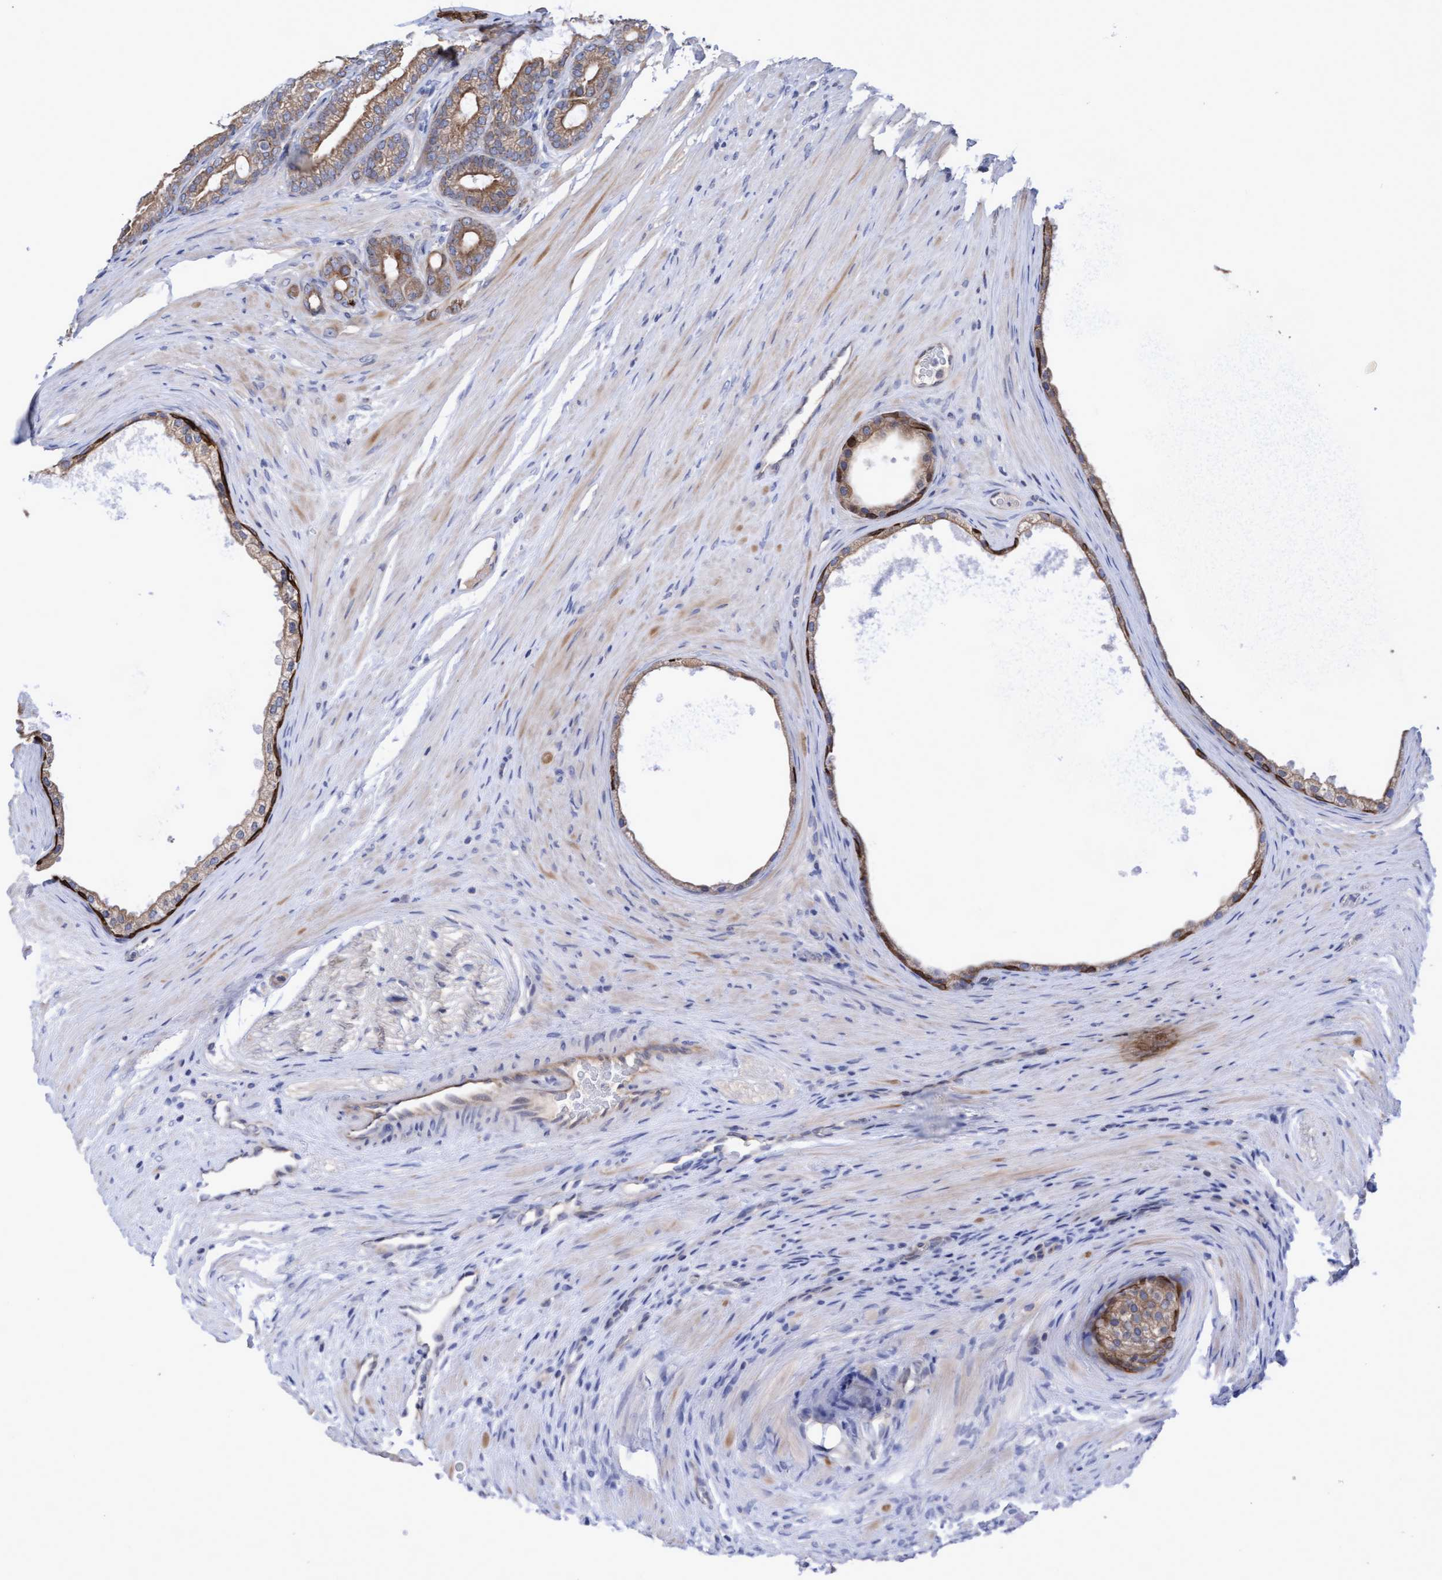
{"staining": {"intensity": "moderate", "quantity": ">75%", "location": "cytoplasmic/membranous"}, "tissue": "prostate cancer", "cell_type": "Tumor cells", "image_type": "cancer", "snomed": [{"axis": "morphology", "description": "Adenocarcinoma, High grade"}, {"axis": "topography", "description": "Prostate"}], "caption": "Moderate cytoplasmic/membranous expression for a protein is present in approximately >75% of tumor cells of high-grade adenocarcinoma (prostate) using immunohistochemistry.", "gene": "KRT24", "patient": {"sex": "male", "age": 60}}